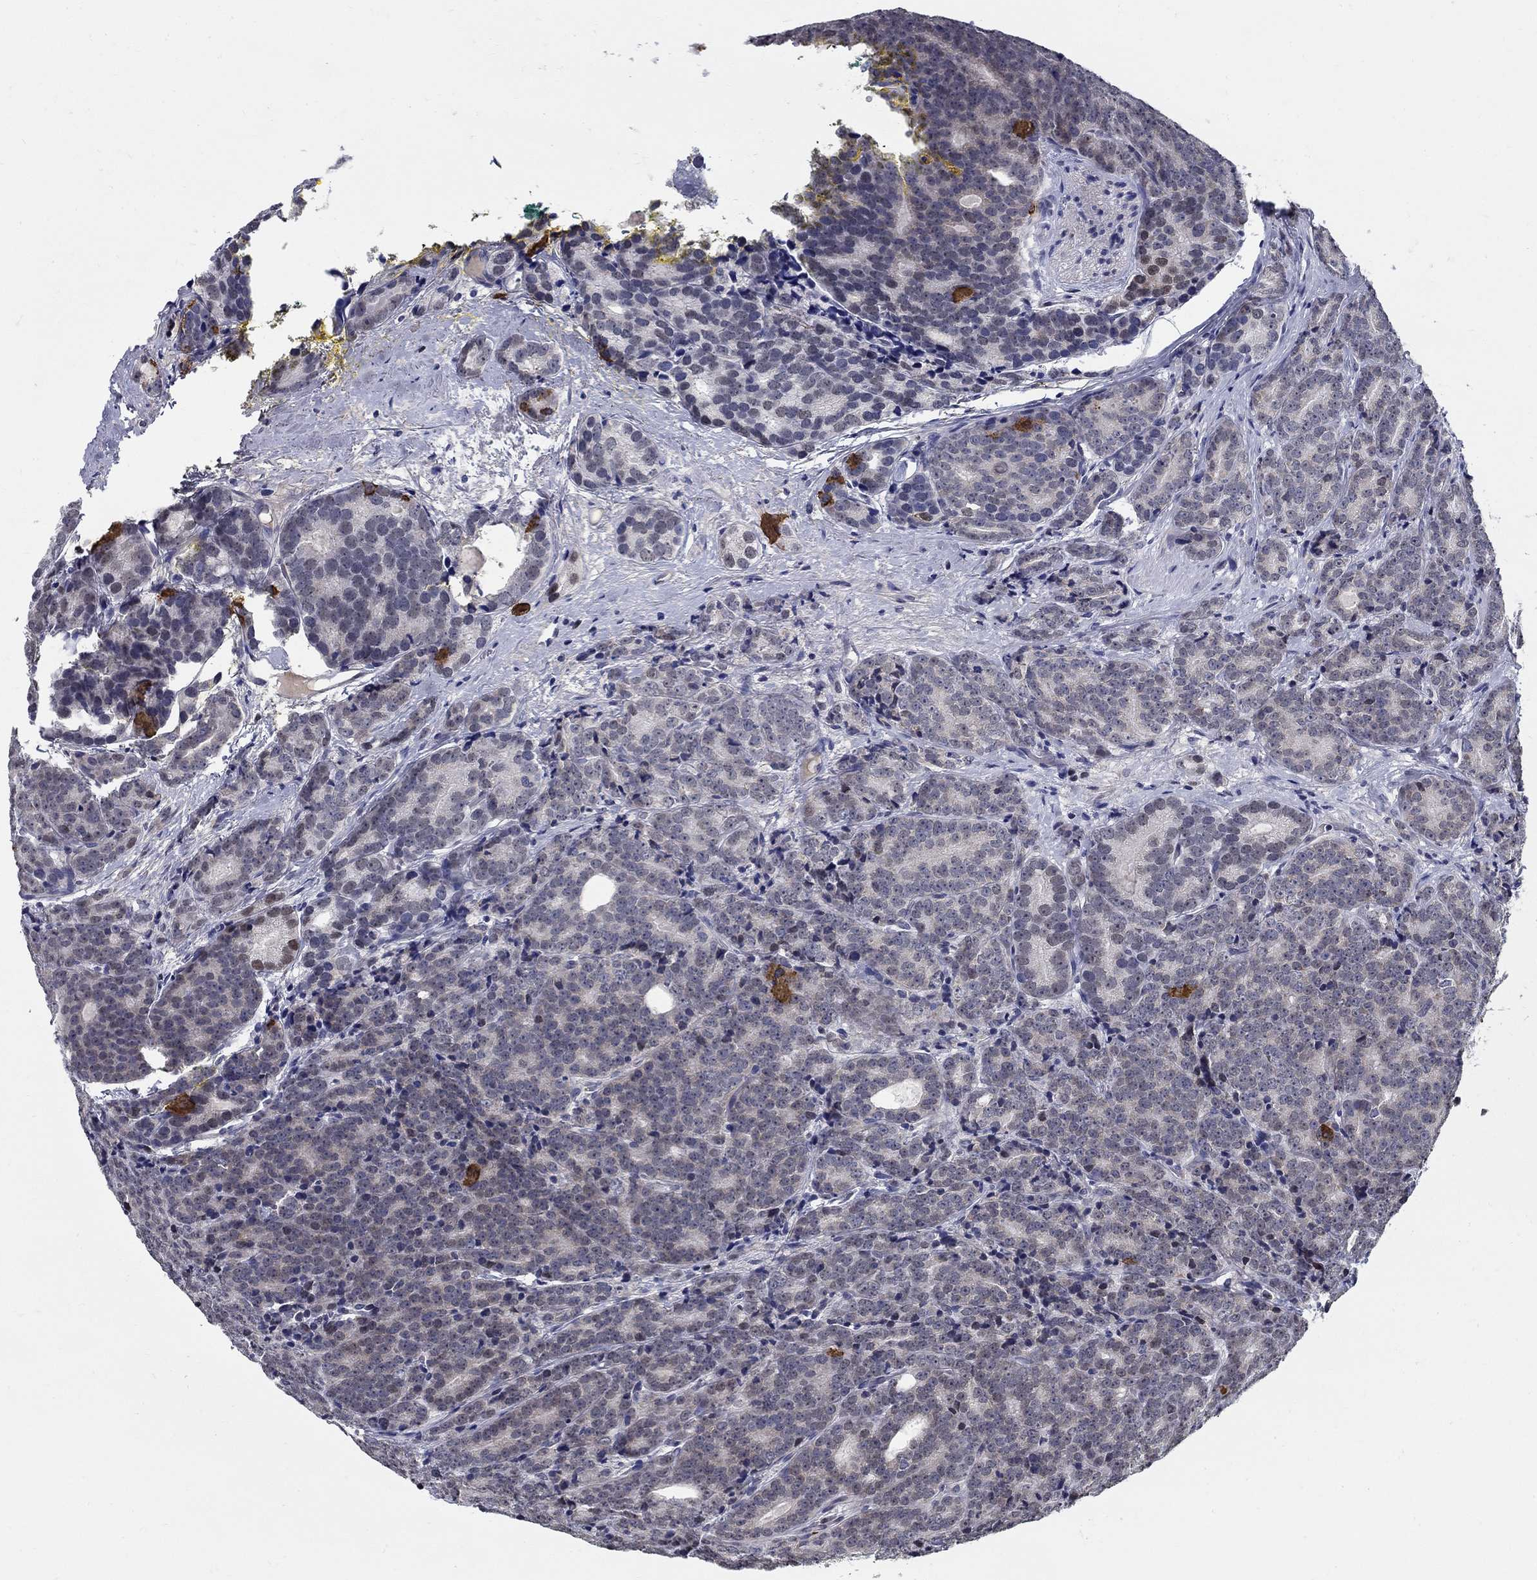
{"staining": {"intensity": "negative", "quantity": "none", "location": "none"}, "tissue": "prostate cancer", "cell_type": "Tumor cells", "image_type": "cancer", "snomed": [{"axis": "morphology", "description": "Adenocarcinoma, NOS"}, {"axis": "topography", "description": "Prostate"}], "caption": "DAB immunohistochemical staining of prostate cancer (adenocarcinoma) shows no significant staining in tumor cells. The staining was performed using DAB (3,3'-diaminobenzidine) to visualize the protein expression in brown, while the nuclei were stained in blue with hematoxylin (Magnification: 20x).", "gene": "C16orf46", "patient": {"sex": "male", "age": 71}}